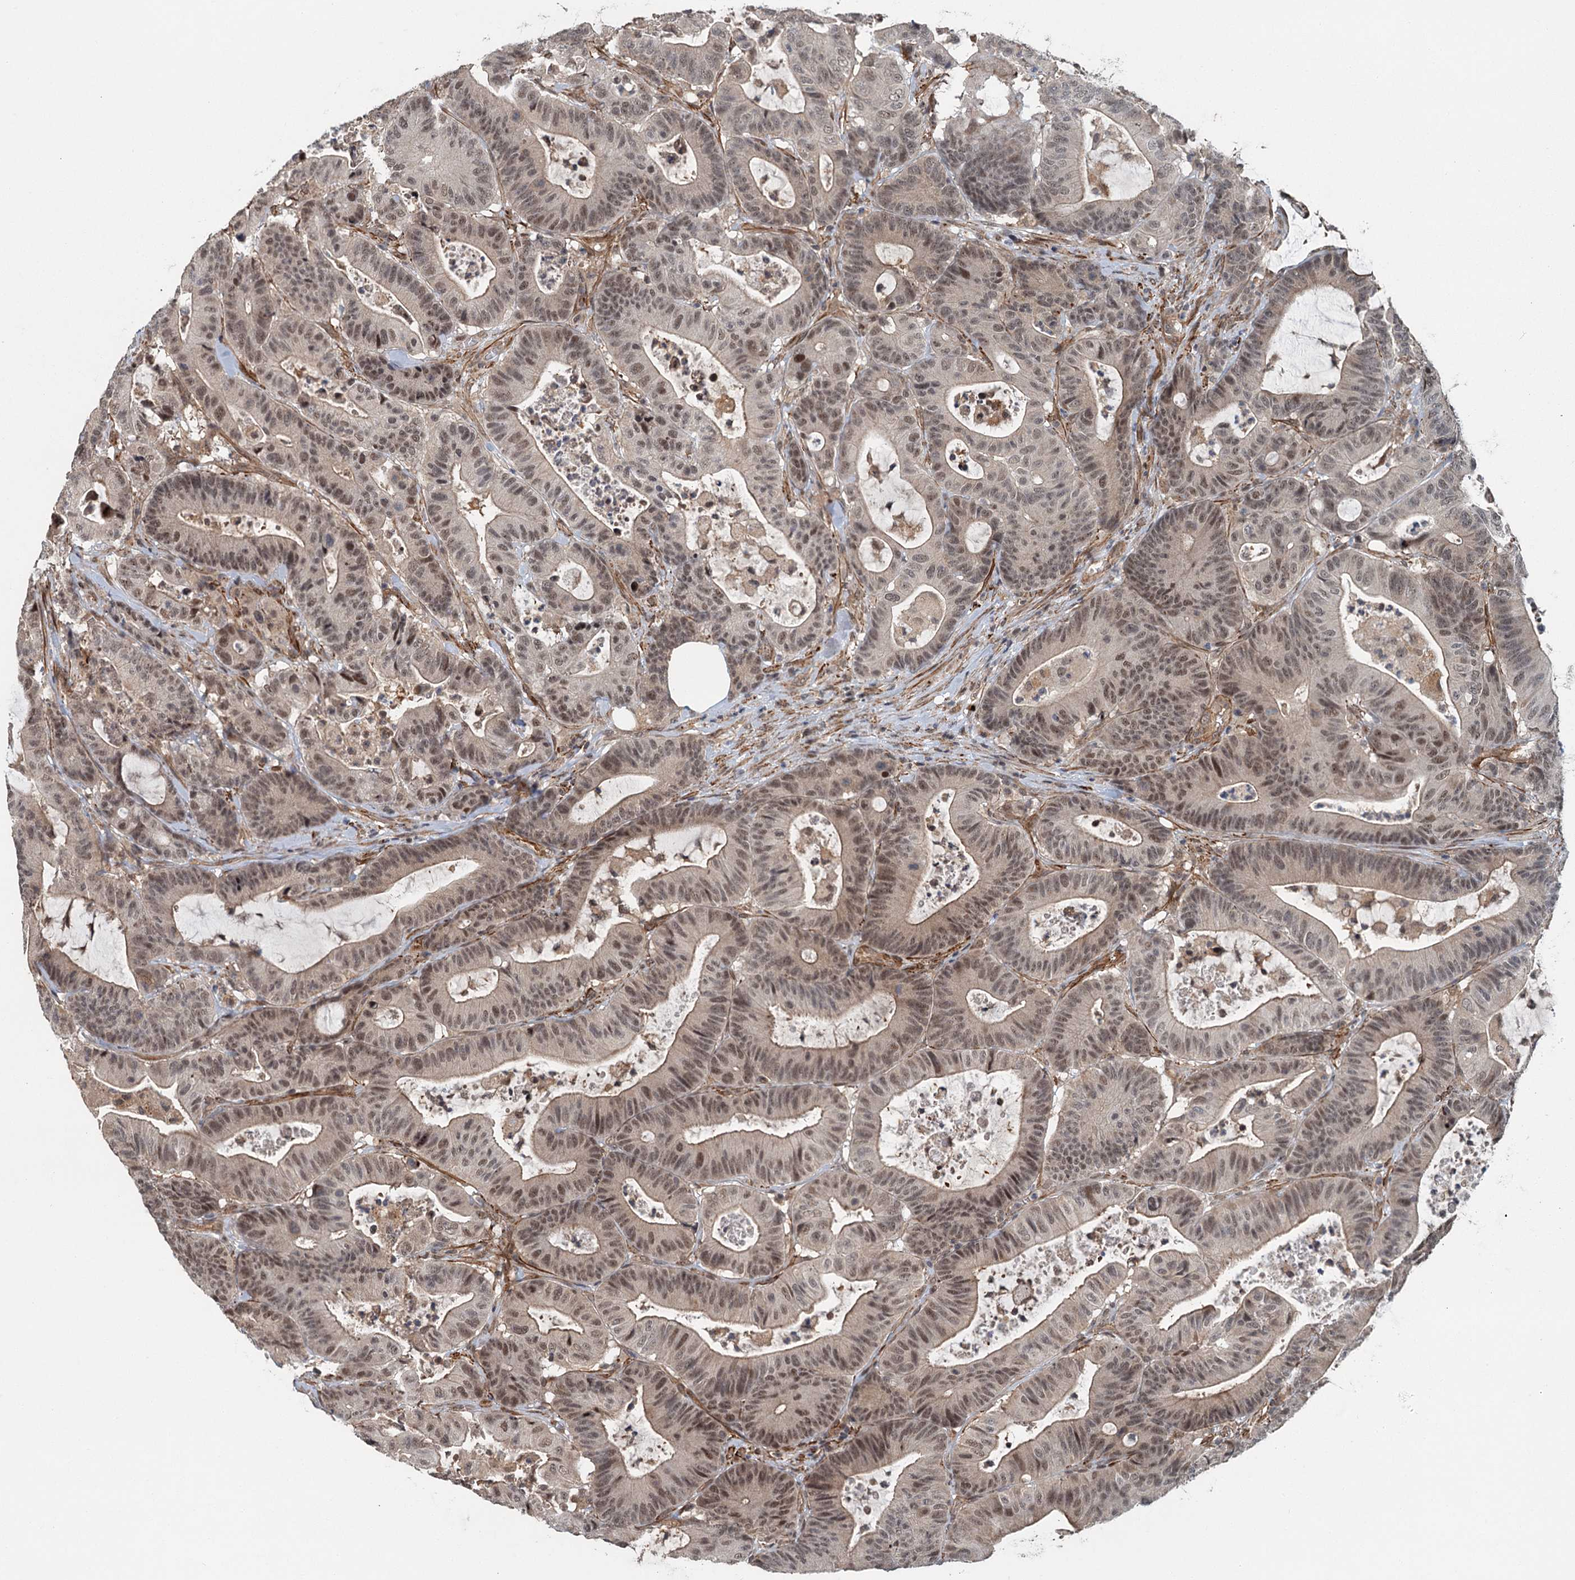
{"staining": {"intensity": "moderate", "quantity": ">75%", "location": "nuclear"}, "tissue": "colorectal cancer", "cell_type": "Tumor cells", "image_type": "cancer", "snomed": [{"axis": "morphology", "description": "Adenocarcinoma, NOS"}, {"axis": "topography", "description": "Colon"}], "caption": "Immunohistochemistry (IHC) histopathology image of human colorectal cancer (adenocarcinoma) stained for a protein (brown), which shows medium levels of moderate nuclear expression in about >75% of tumor cells.", "gene": "TAS2R42", "patient": {"sex": "female", "age": 84}}